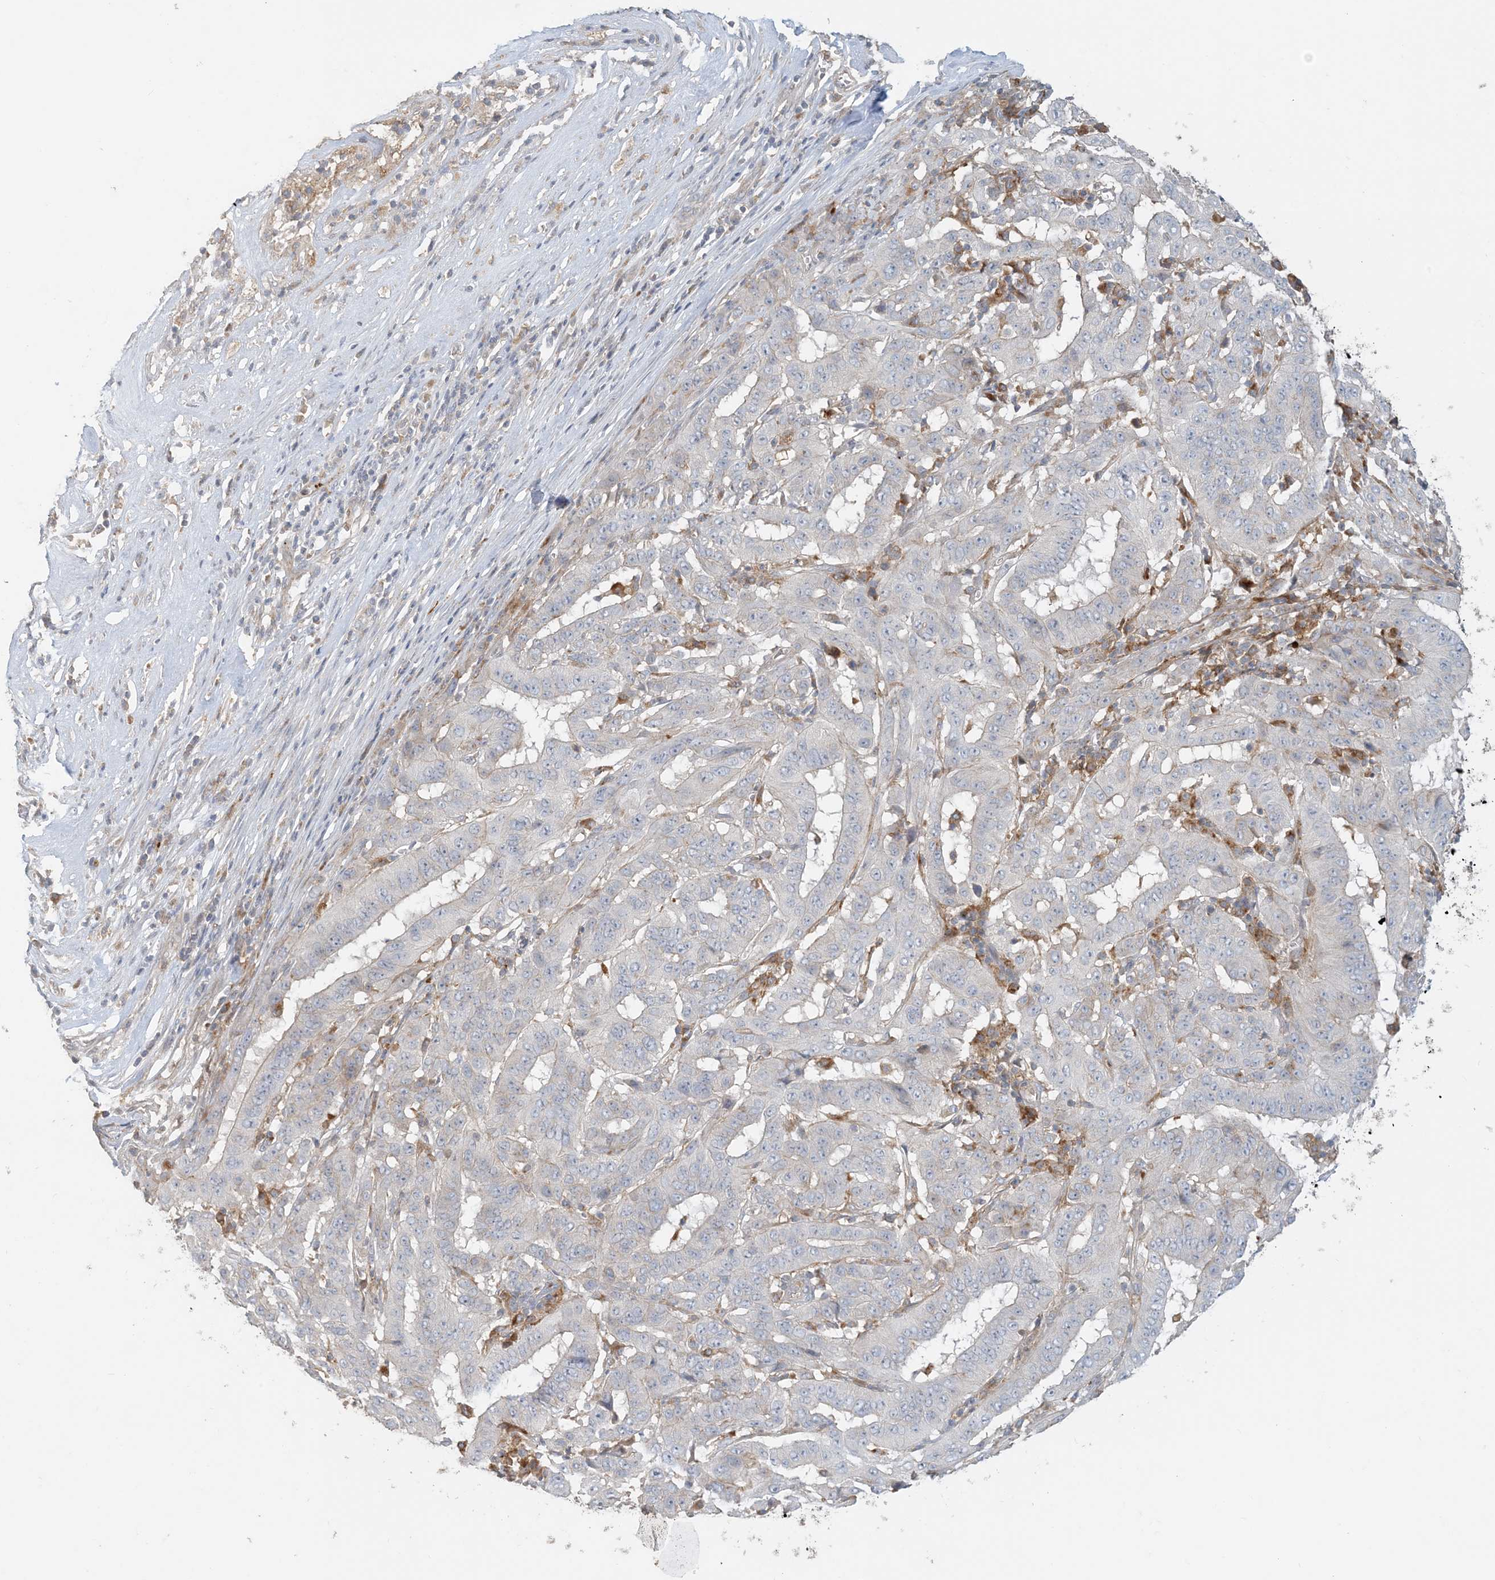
{"staining": {"intensity": "negative", "quantity": "none", "location": "none"}, "tissue": "pancreatic cancer", "cell_type": "Tumor cells", "image_type": "cancer", "snomed": [{"axis": "morphology", "description": "Adenocarcinoma, NOS"}, {"axis": "topography", "description": "Pancreas"}], "caption": "The histopathology image displays no staining of tumor cells in pancreatic adenocarcinoma.", "gene": "SPPL2A", "patient": {"sex": "male", "age": 63}}